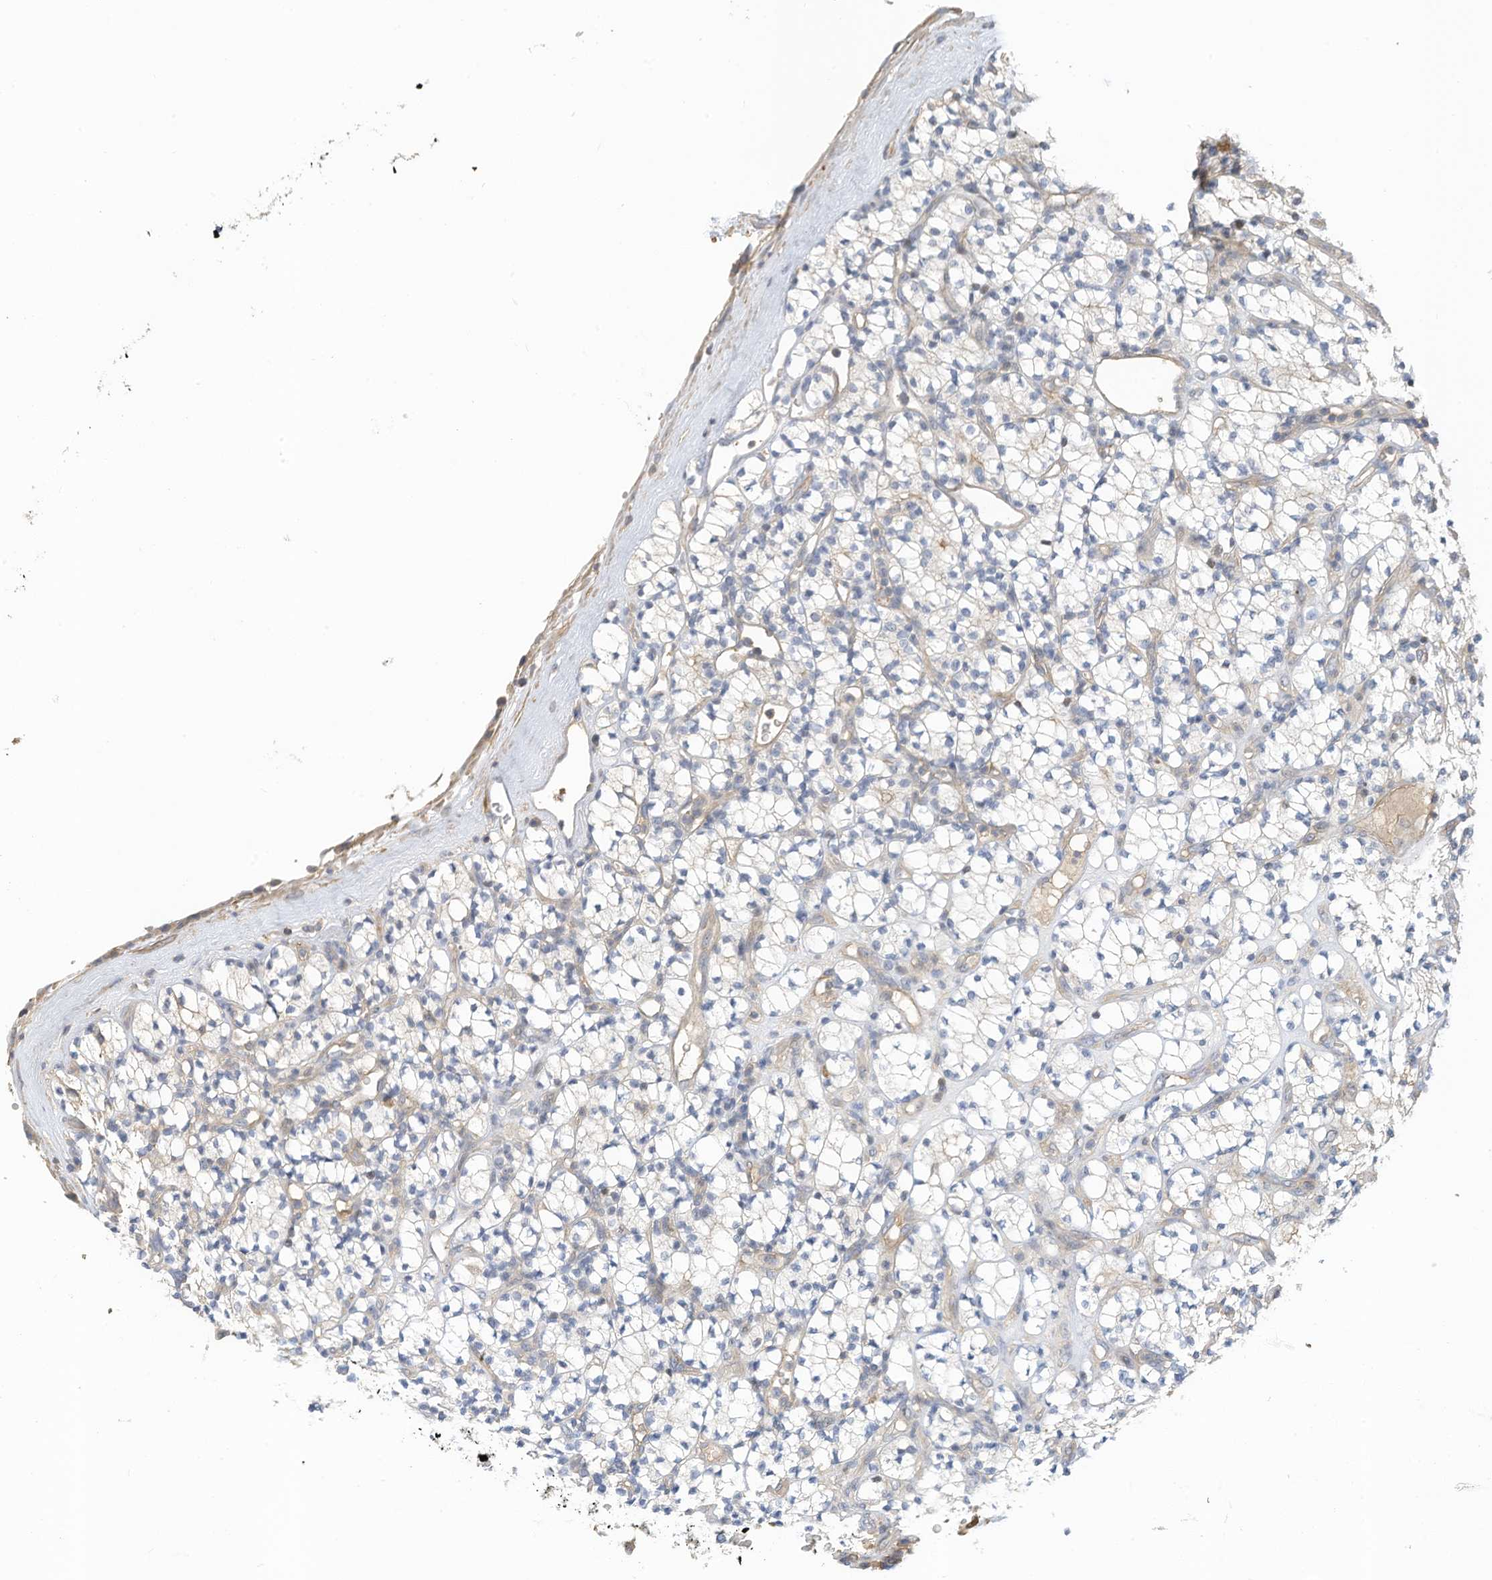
{"staining": {"intensity": "negative", "quantity": "none", "location": "none"}, "tissue": "renal cancer", "cell_type": "Tumor cells", "image_type": "cancer", "snomed": [{"axis": "morphology", "description": "Adenocarcinoma, NOS"}, {"axis": "topography", "description": "Kidney"}], "caption": "A high-resolution image shows immunohistochemistry (IHC) staining of renal adenocarcinoma, which displays no significant expression in tumor cells.", "gene": "SLFN14", "patient": {"sex": "male", "age": 77}}